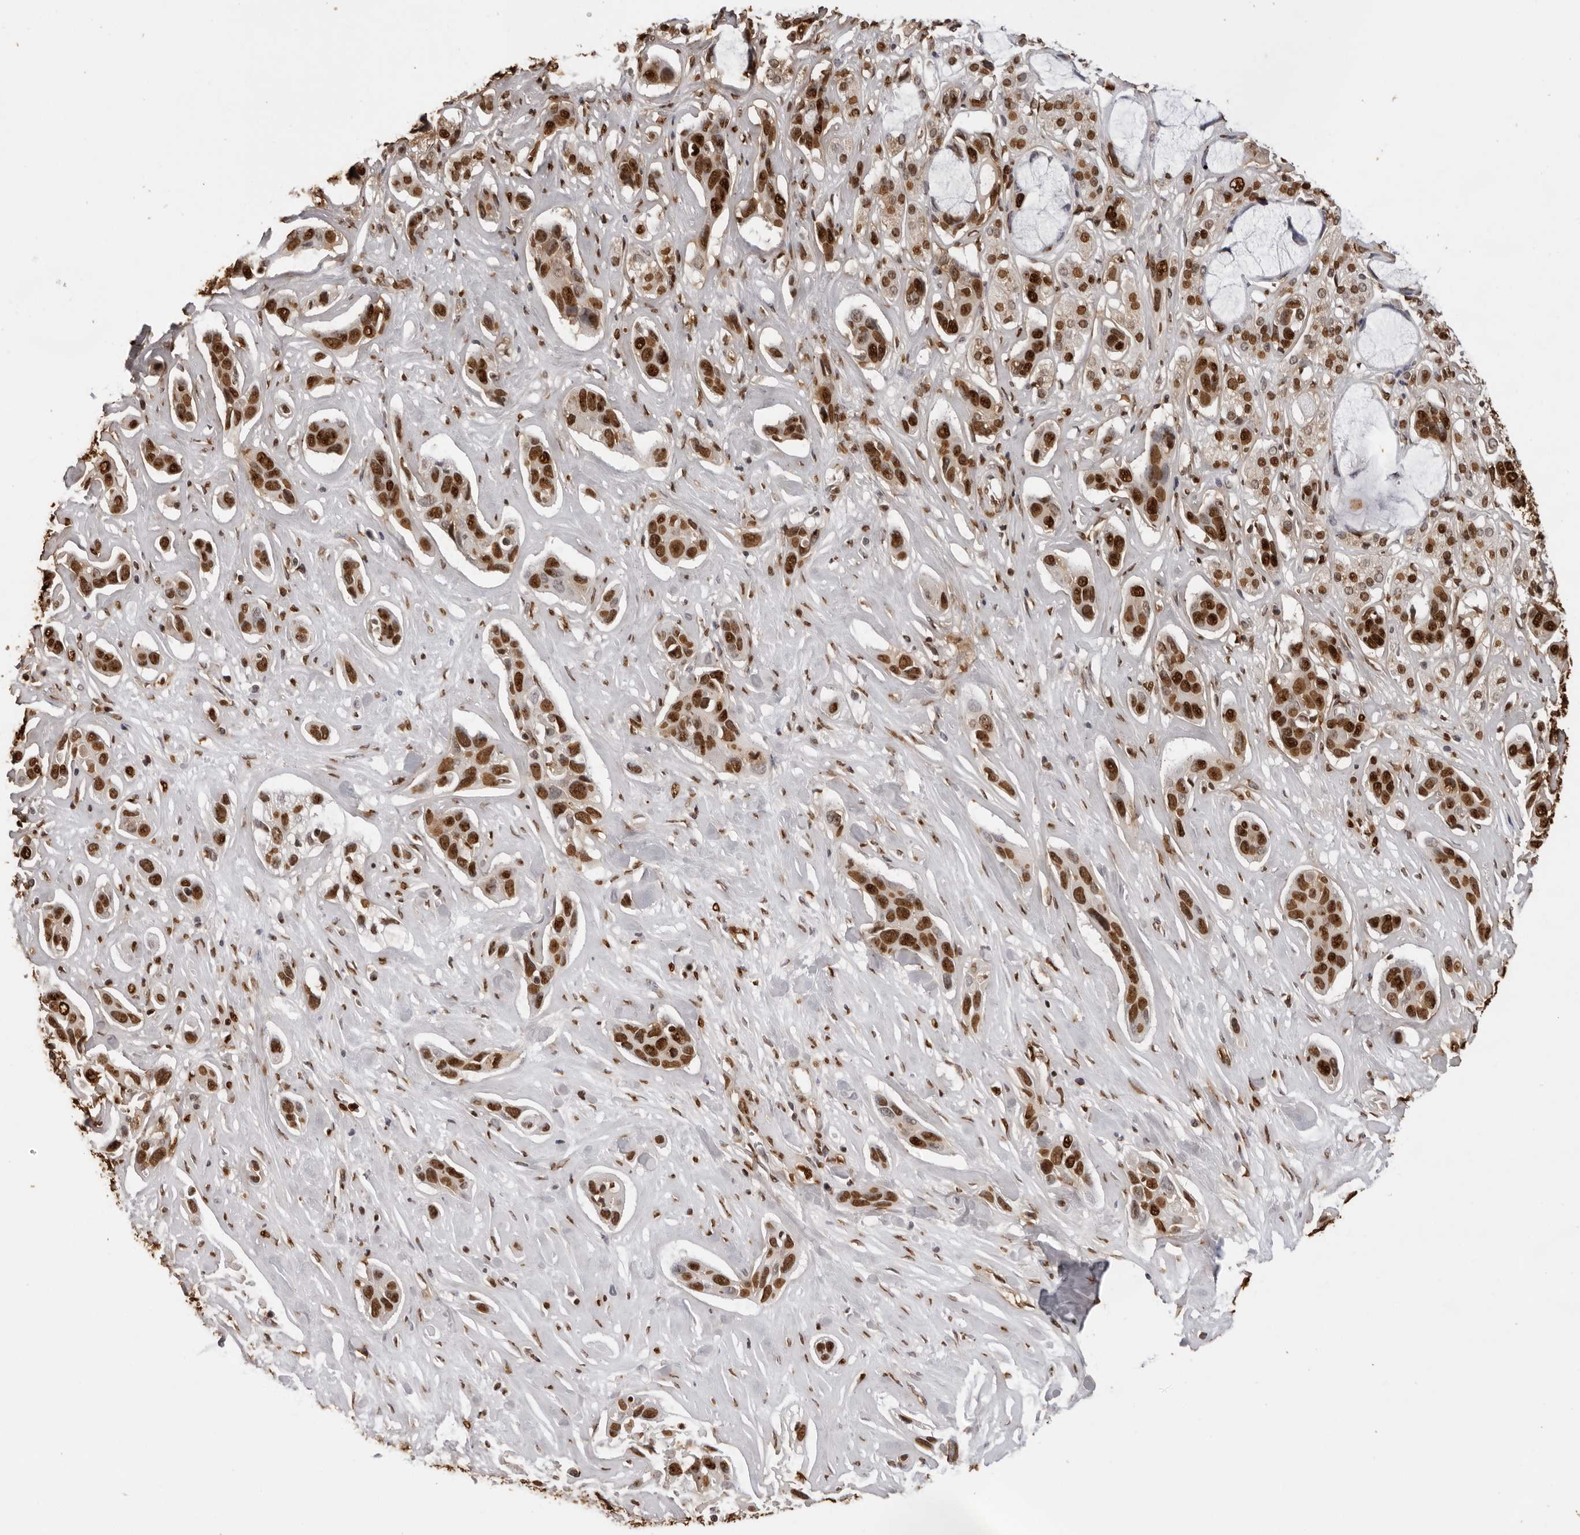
{"staining": {"intensity": "strong", "quantity": ">75%", "location": "nuclear"}, "tissue": "pancreatic cancer", "cell_type": "Tumor cells", "image_type": "cancer", "snomed": [{"axis": "morphology", "description": "Adenocarcinoma, NOS"}, {"axis": "topography", "description": "Pancreas"}], "caption": "Strong nuclear positivity for a protein is present in approximately >75% of tumor cells of pancreatic adenocarcinoma using IHC.", "gene": "ZFP91", "patient": {"sex": "female", "age": 60}}